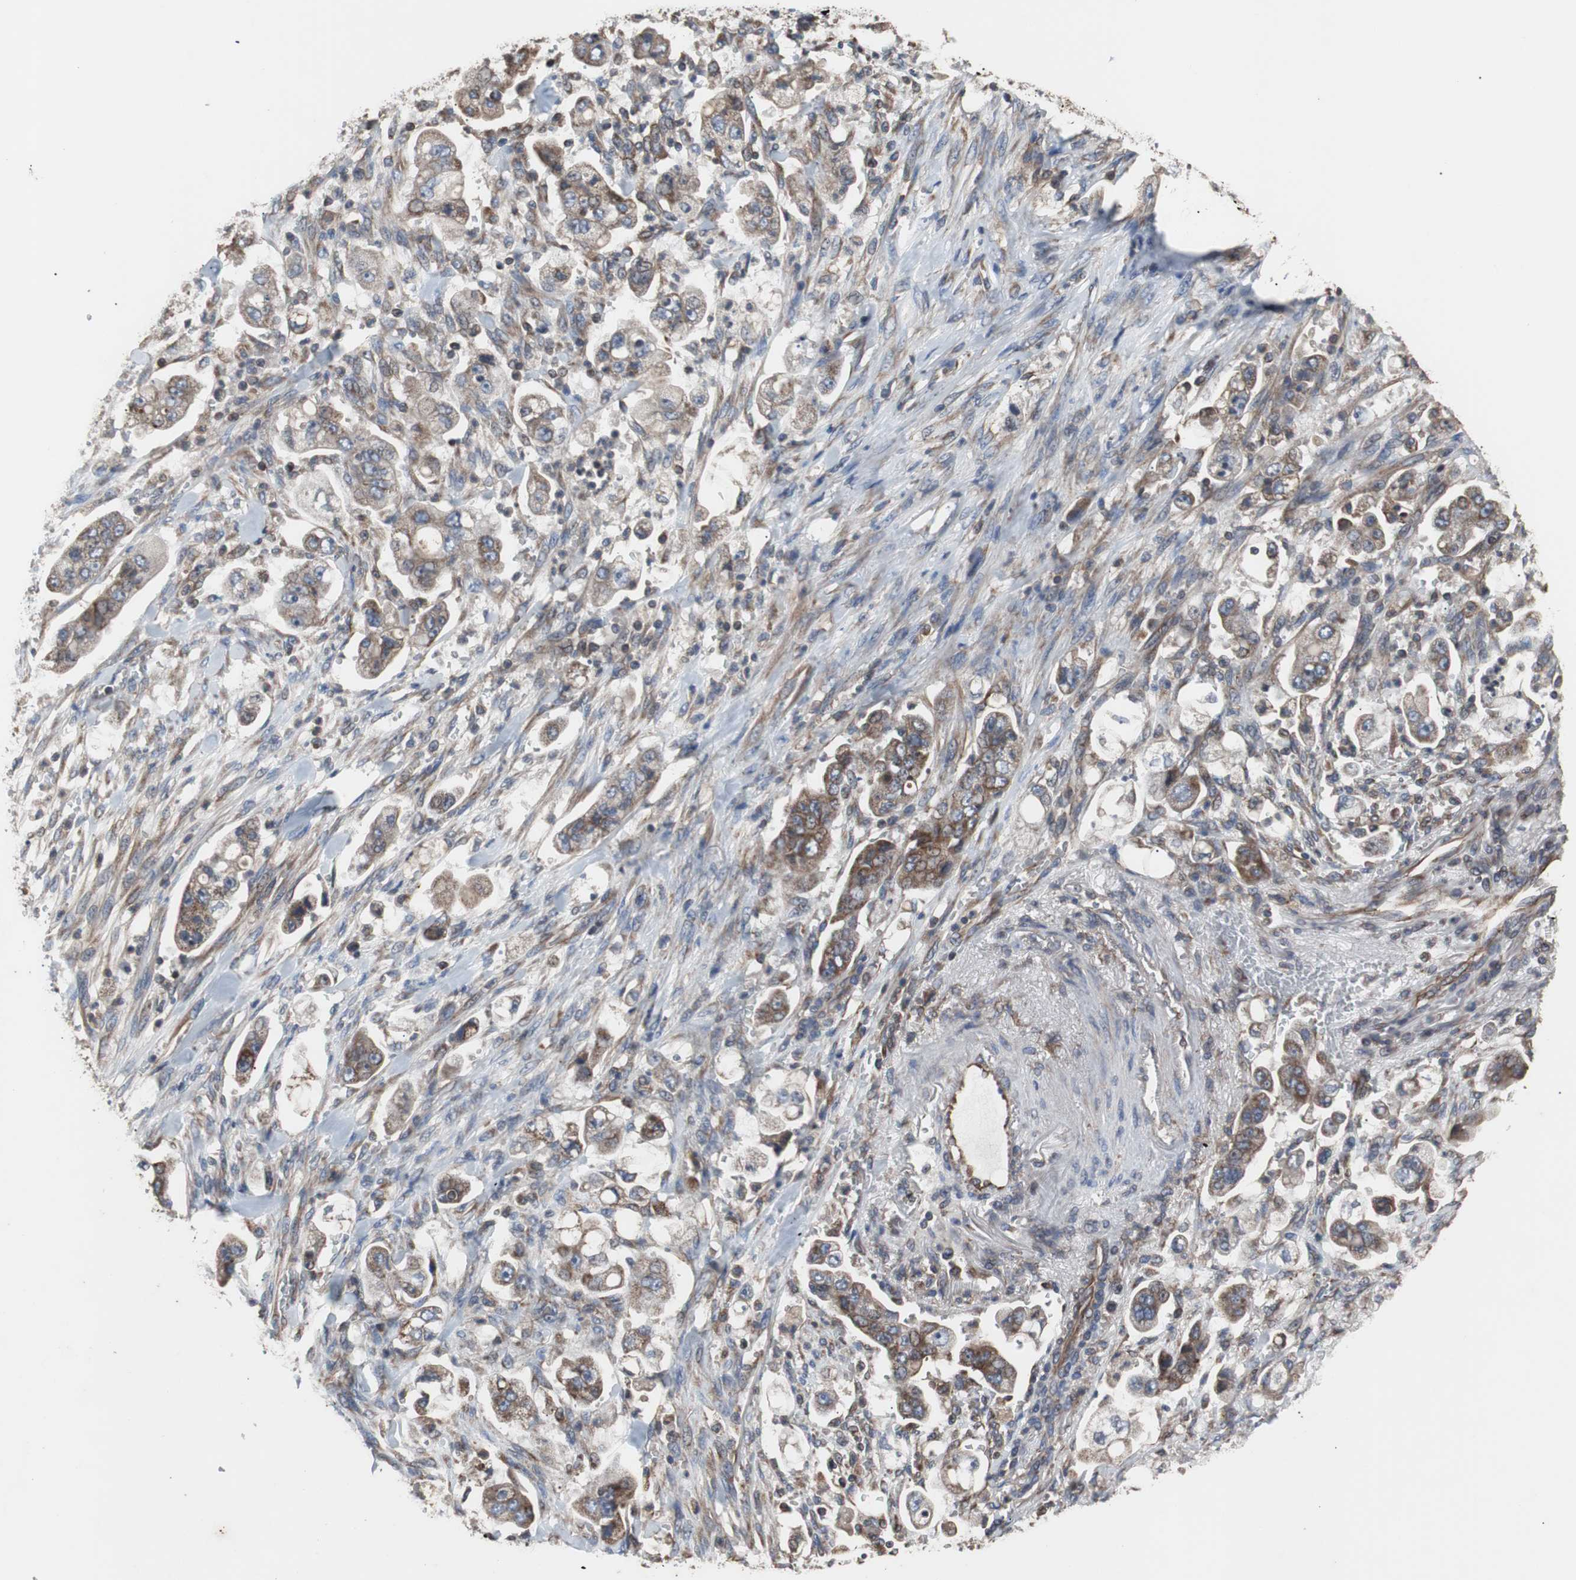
{"staining": {"intensity": "moderate", "quantity": ">75%", "location": "cytoplasmic/membranous"}, "tissue": "stomach cancer", "cell_type": "Tumor cells", "image_type": "cancer", "snomed": [{"axis": "morphology", "description": "Adenocarcinoma, NOS"}, {"axis": "topography", "description": "Stomach"}], "caption": "Immunohistochemical staining of human adenocarcinoma (stomach) displays moderate cytoplasmic/membranous protein staining in approximately >75% of tumor cells. Nuclei are stained in blue.", "gene": "ACTR3", "patient": {"sex": "male", "age": 62}}